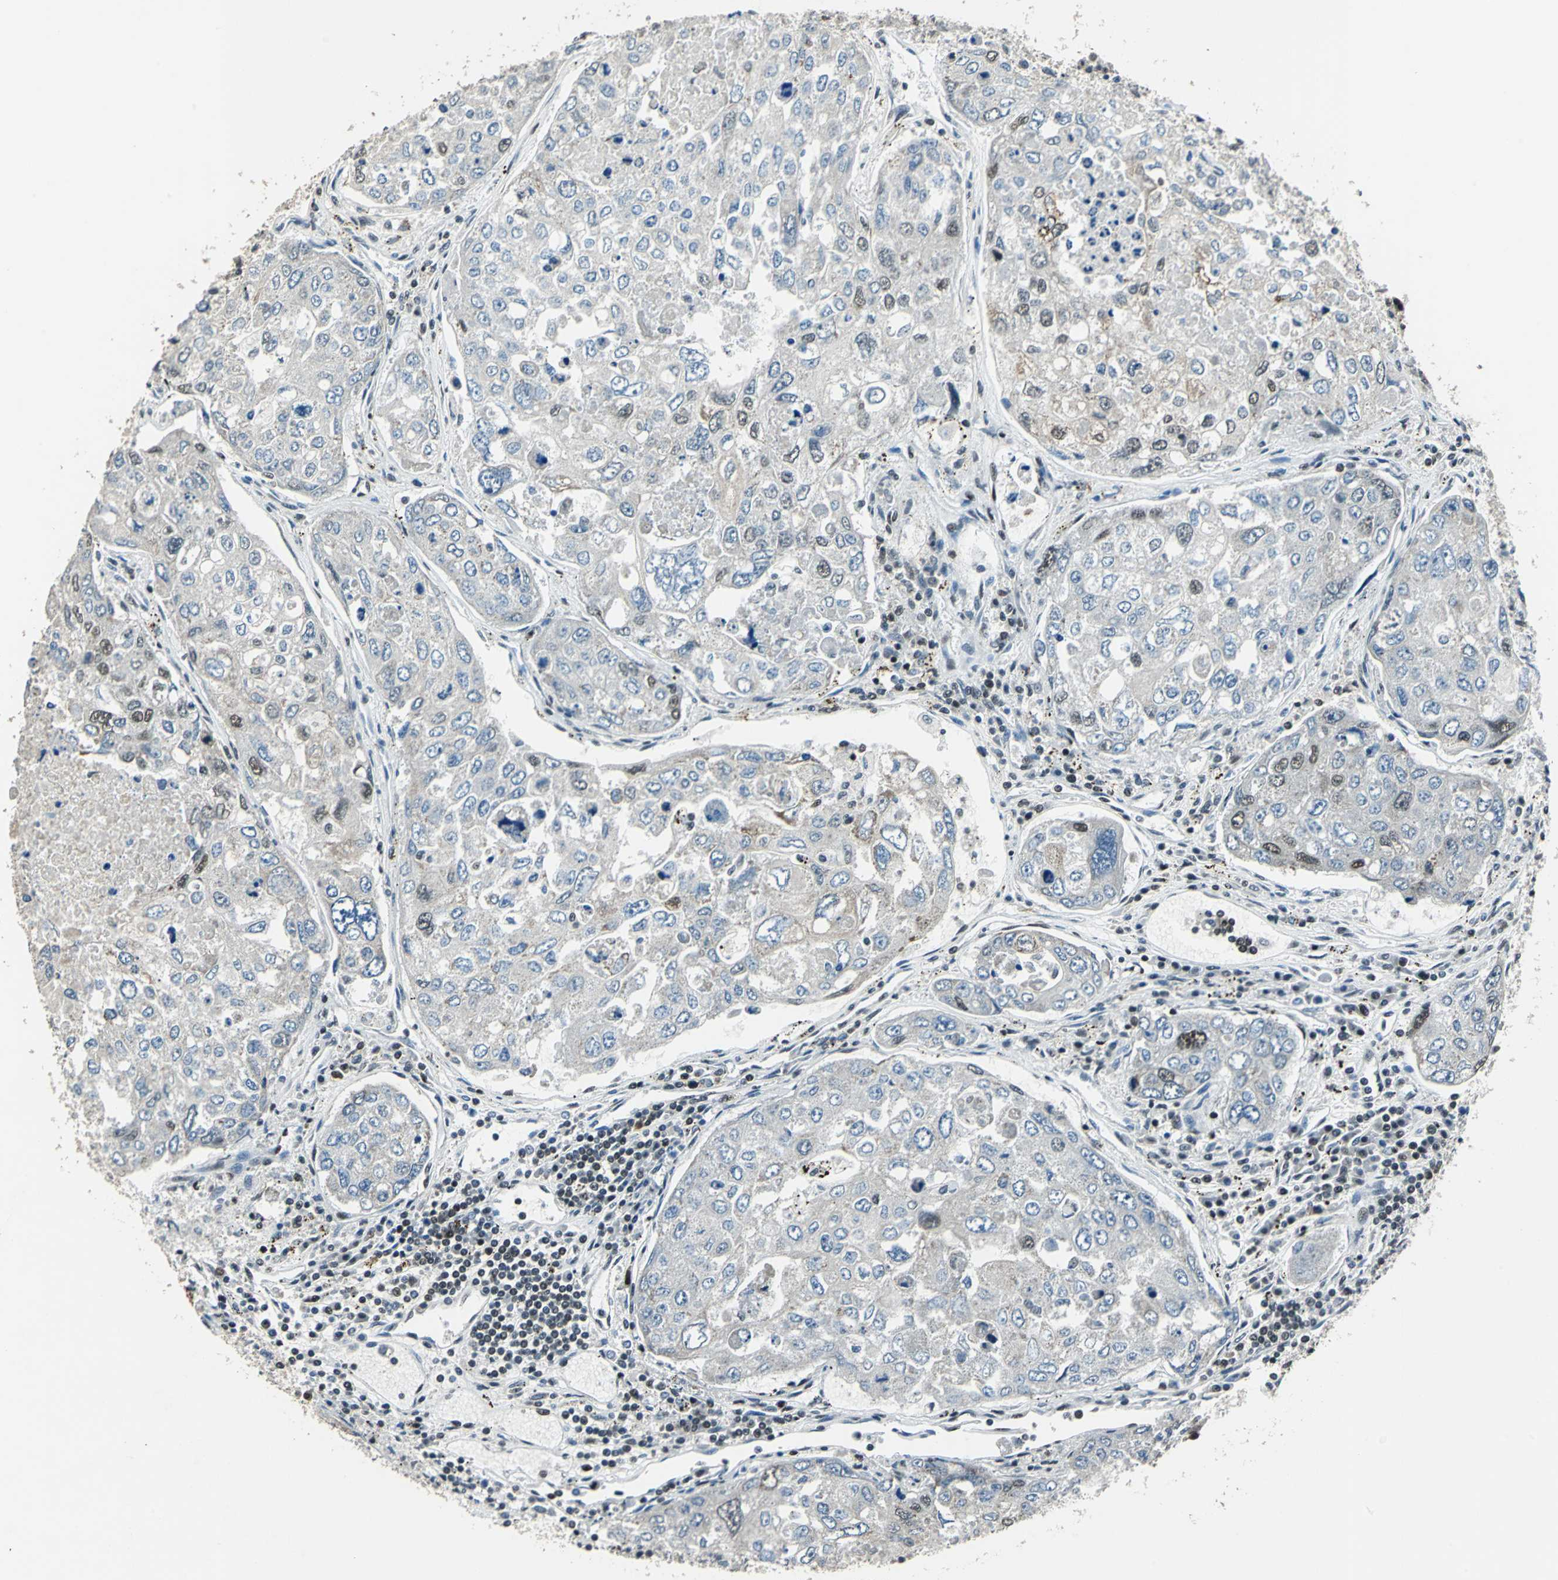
{"staining": {"intensity": "weak", "quantity": "<25%", "location": "nuclear"}, "tissue": "urothelial cancer", "cell_type": "Tumor cells", "image_type": "cancer", "snomed": [{"axis": "morphology", "description": "Urothelial carcinoma, High grade"}, {"axis": "topography", "description": "Lymph node"}, {"axis": "topography", "description": "Urinary bladder"}], "caption": "Tumor cells are negative for brown protein staining in urothelial carcinoma (high-grade). (DAB (3,3'-diaminobenzidine) IHC visualized using brightfield microscopy, high magnification).", "gene": "BCLAF1", "patient": {"sex": "male", "age": 51}}